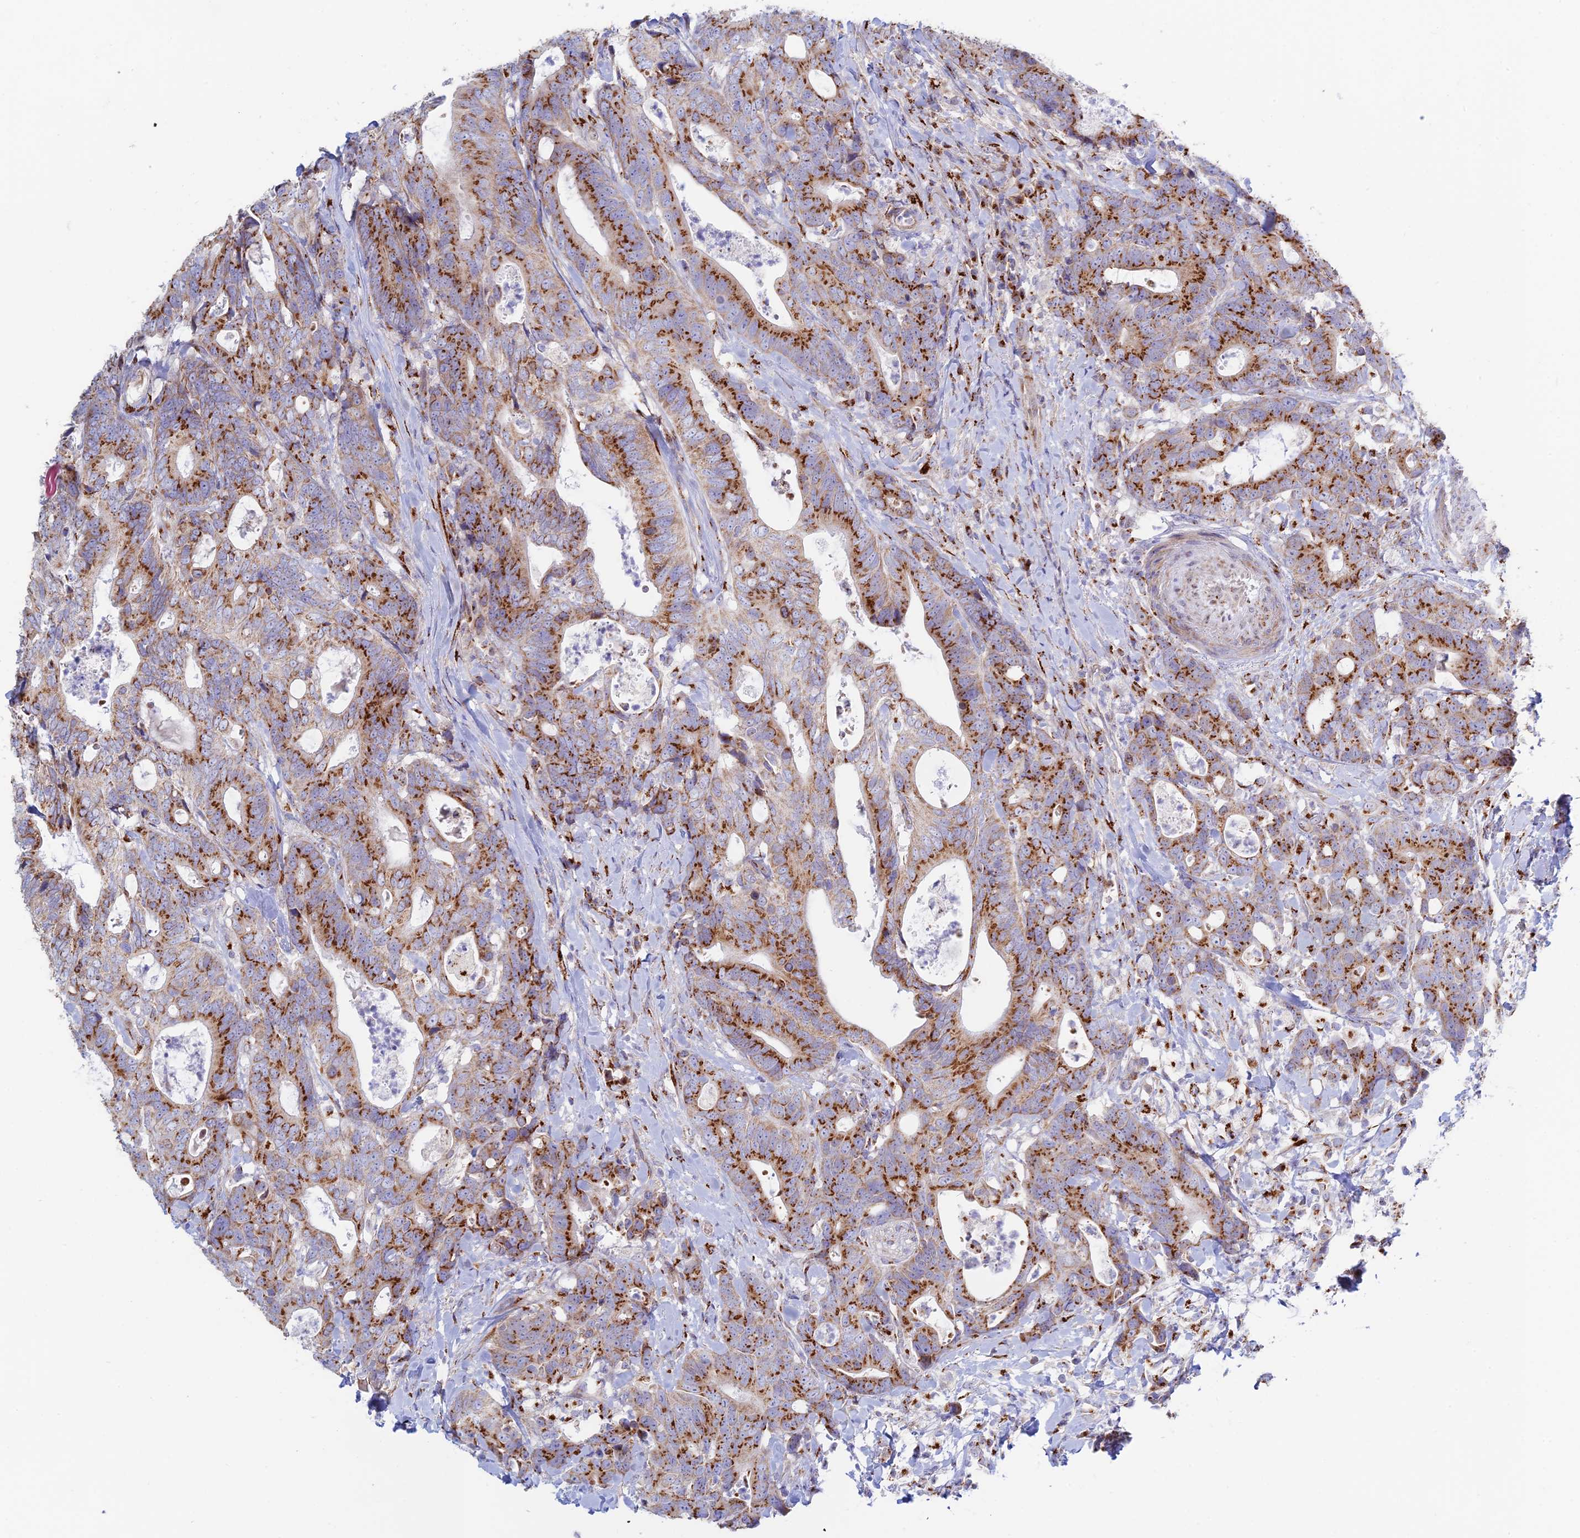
{"staining": {"intensity": "strong", "quantity": "25%-75%", "location": "cytoplasmic/membranous"}, "tissue": "colorectal cancer", "cell_type": "Tumor cells", "image_type": "cancer", "snomed": [{"axis": "morphology", "description": "Adenocarcinoma, NOS"}, {"axis": "topography", "description": "Colon"}], "caption": "Tumor cells reveal high levels of strong cytoplasmic/membranous positivity in approximately 25%-75% of cells in human colorectal adenocarcinoma. (DAB = brown stain, brightfield microscopy at high magnification).", "gene": "HS2ST1", "patient": {"sex": "female", "age": 82}}